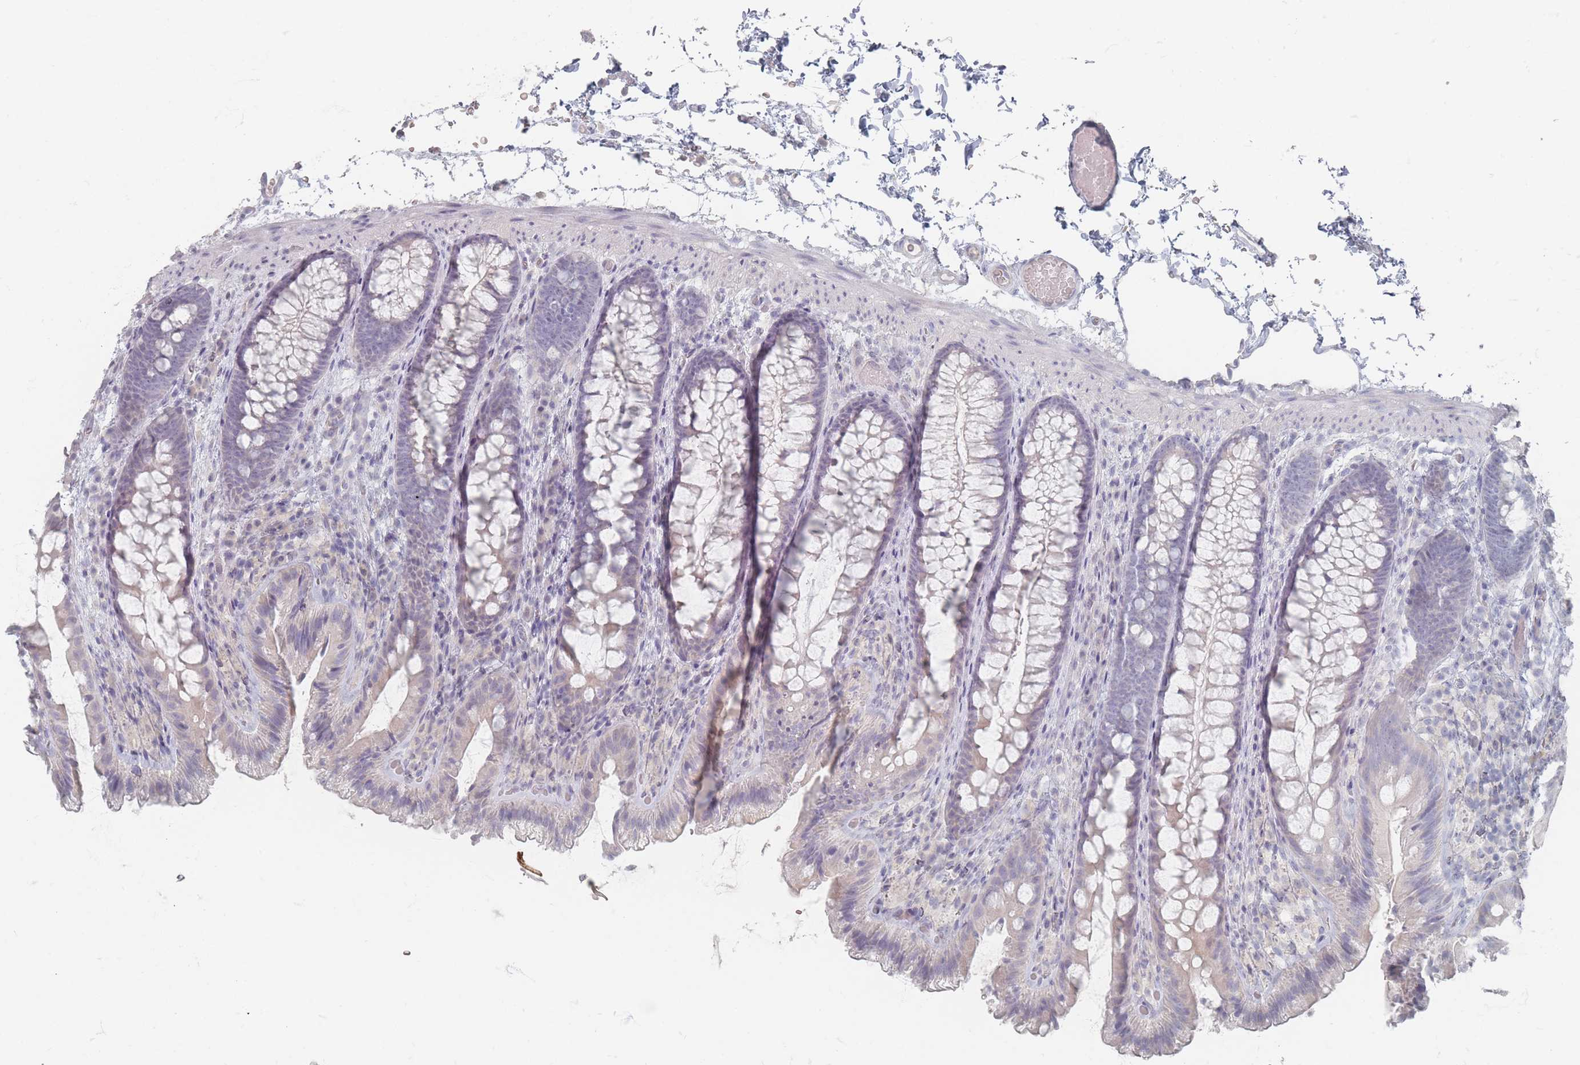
{"staining": {"intensity": "negative", "quantity": "none", "location": "none"}, "tissue": "colon", "cell_type": "Endothelial cells", "image_type": "normal", "snomed": [{"axis": "morphology", "description": "Normal tissue, NOS"}, {"axis": "topography", "description": "Colon"}], "caption": "The IHC histopathology image has no significant staining in endothelial cells of colon.", "gene": "CD37", "patient": {"sex": "male", "age": 46}}